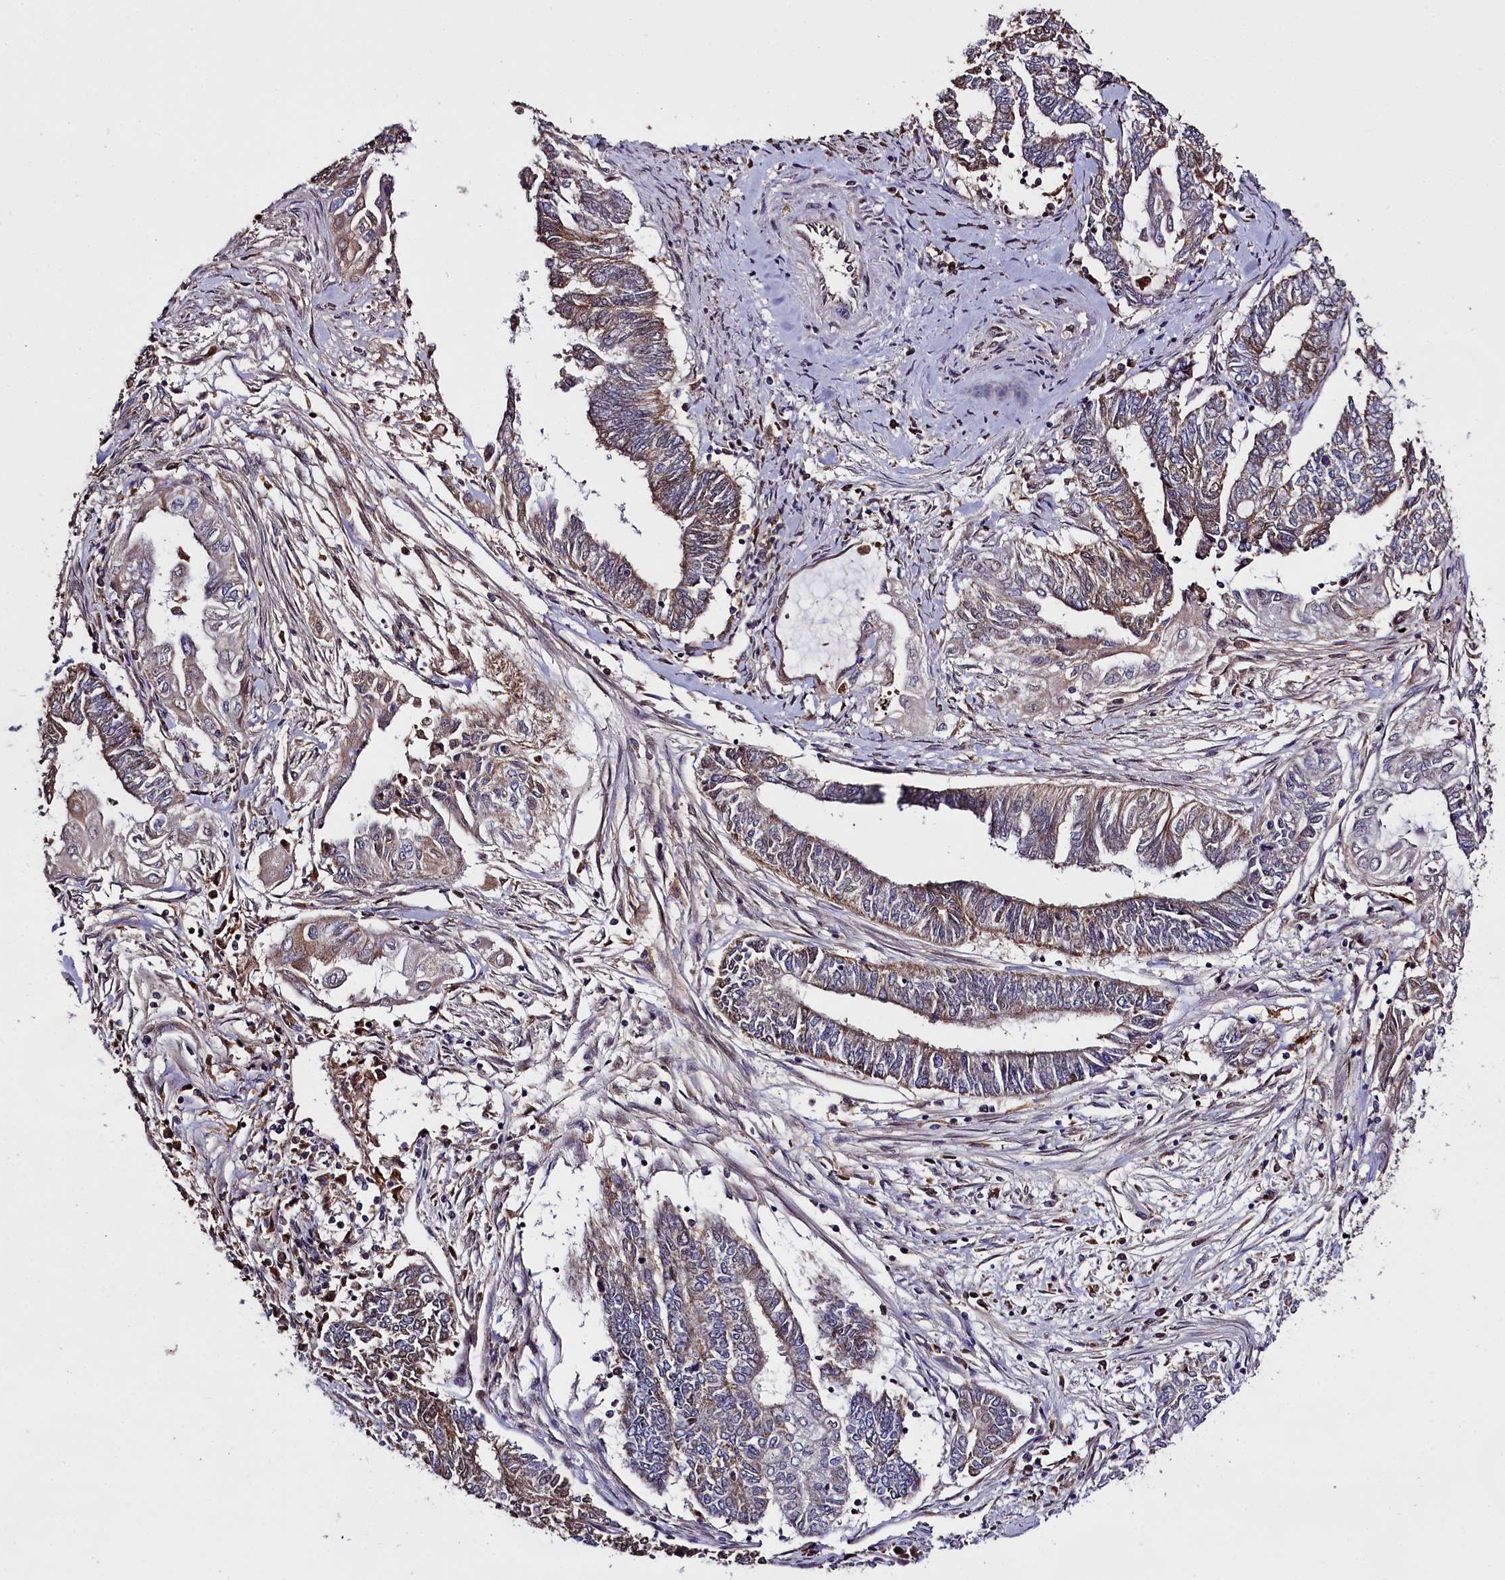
{"staining": {"intensity": "weak", "quantity": "25%-75%", "location": "cytoplasmic/membranous"}, "tissue": "endometrial cancer", "cell_type": "Tumor cells", "image_type": "cancer", "snomed": [{"axis": "morphology", "description": "Adenocarcinoma, NOS"}, {"axis": "topography", "description": "Uterus"}, {"axis": "topography", "description": "Endometrium"}], "caption": "Immunohistochemical staining of human endometrial cancer (adenocarcinoma) displays weak cytoplasmic/membranous protein staining in about 25%-75% of tumor cells. The protein of interest is shown in brown color, while the nuclei are stained blue.", "gene": "CLRN2", "patient": {"sex": "female", "age": 70}}